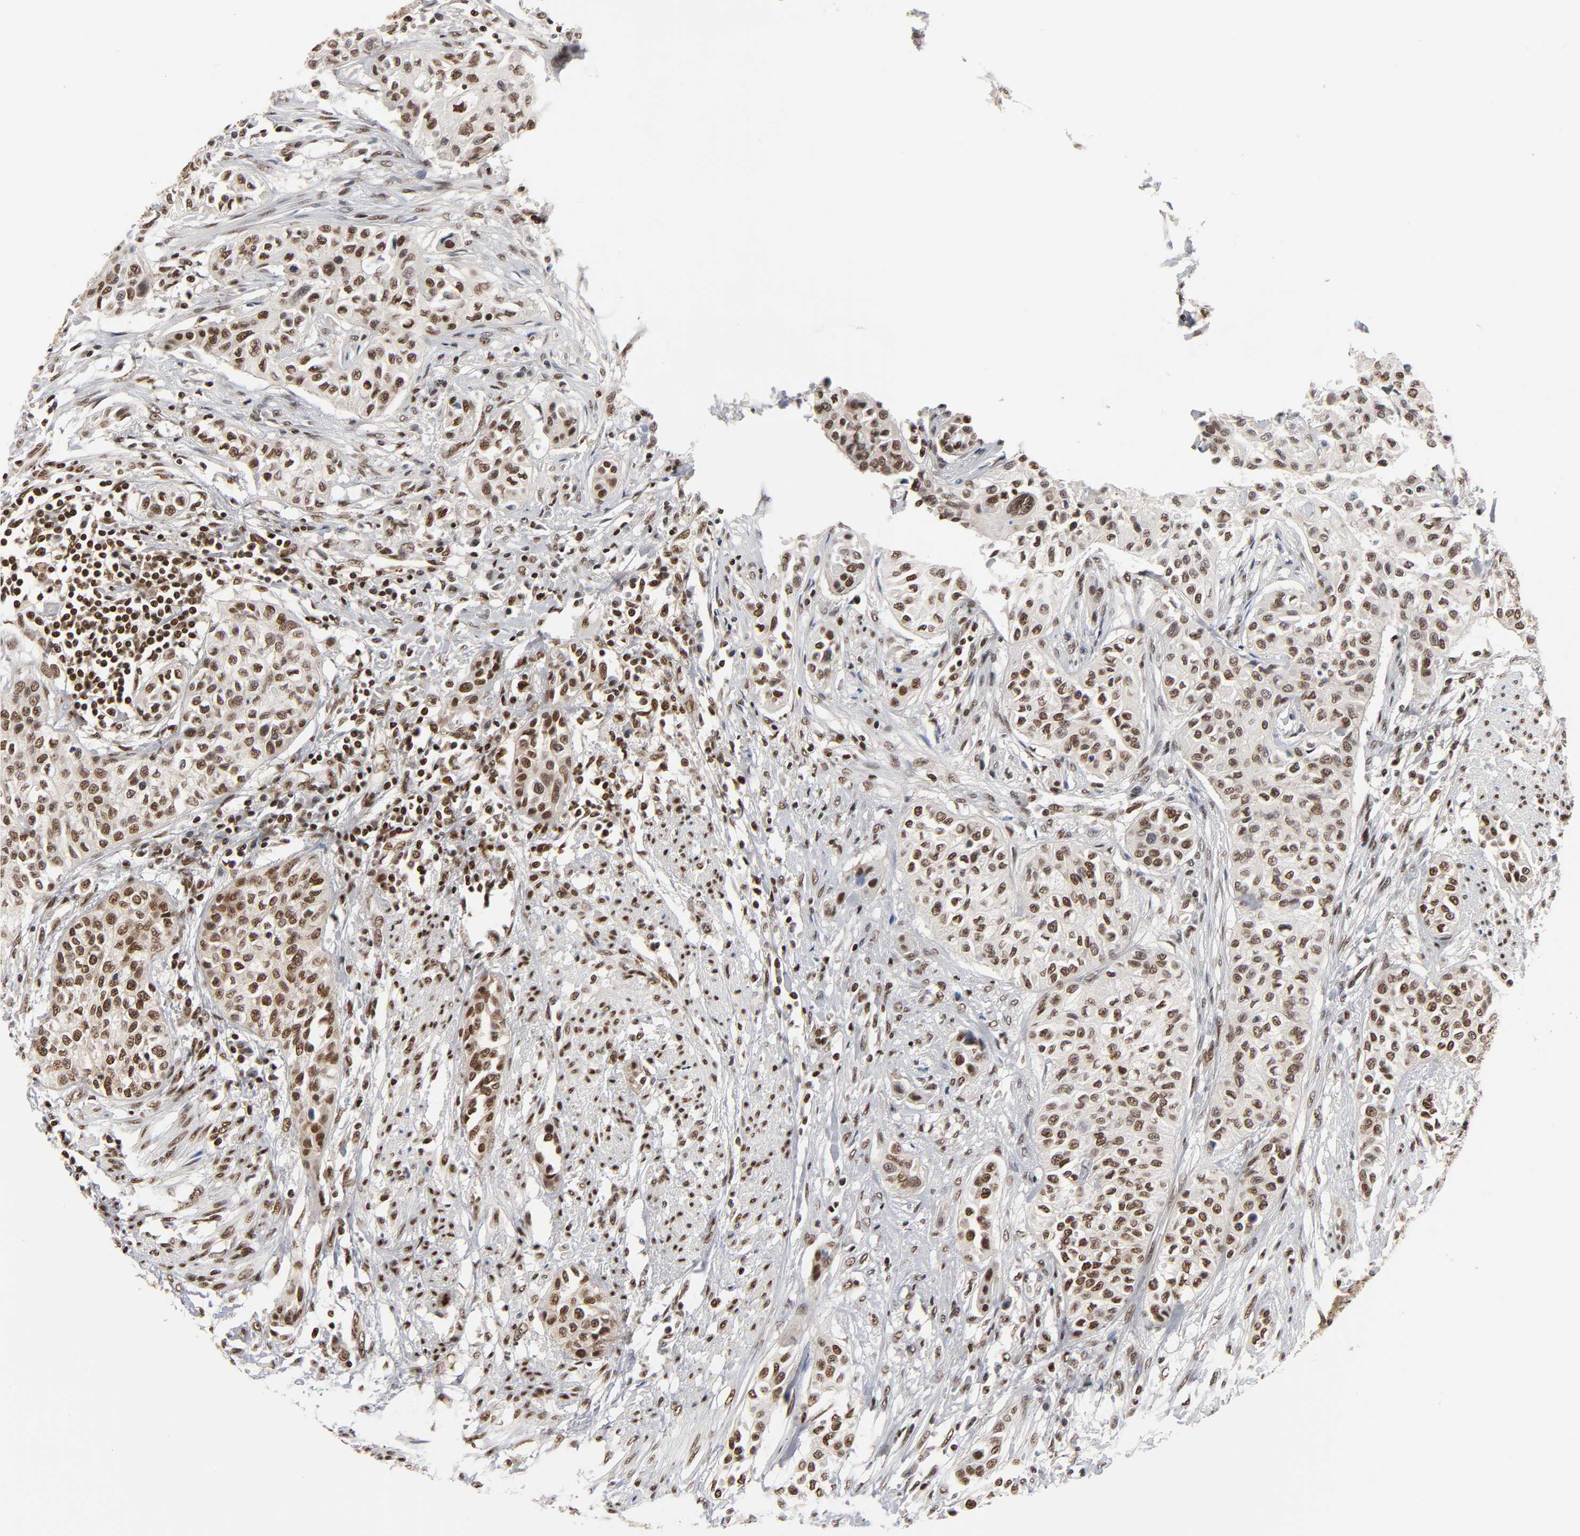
{"staining": {"intensity": "strong", "quantity": ">75%", "location": "nuclear"}, "tissue": "urothelial cancer", "cell_type": "Tumor cells", "image_type": "cancer", "snomed": [{"axis": "morphology", "description": "Urothelial carcinoma, High grade"}, {"axis": "topography", "description": "Urinary bladder"}], "caption": "High-power microscopy captured an immunohistochemistry (IHC) image of urothelial carcinoma (high-grade), revealing strong nuclear staining in about >75% of tumor cells. The protein is shown in brown color, while the nuclei are stained blue.", "gene": "ILKAP", "patient": {"sex": "male", "age": 74}}